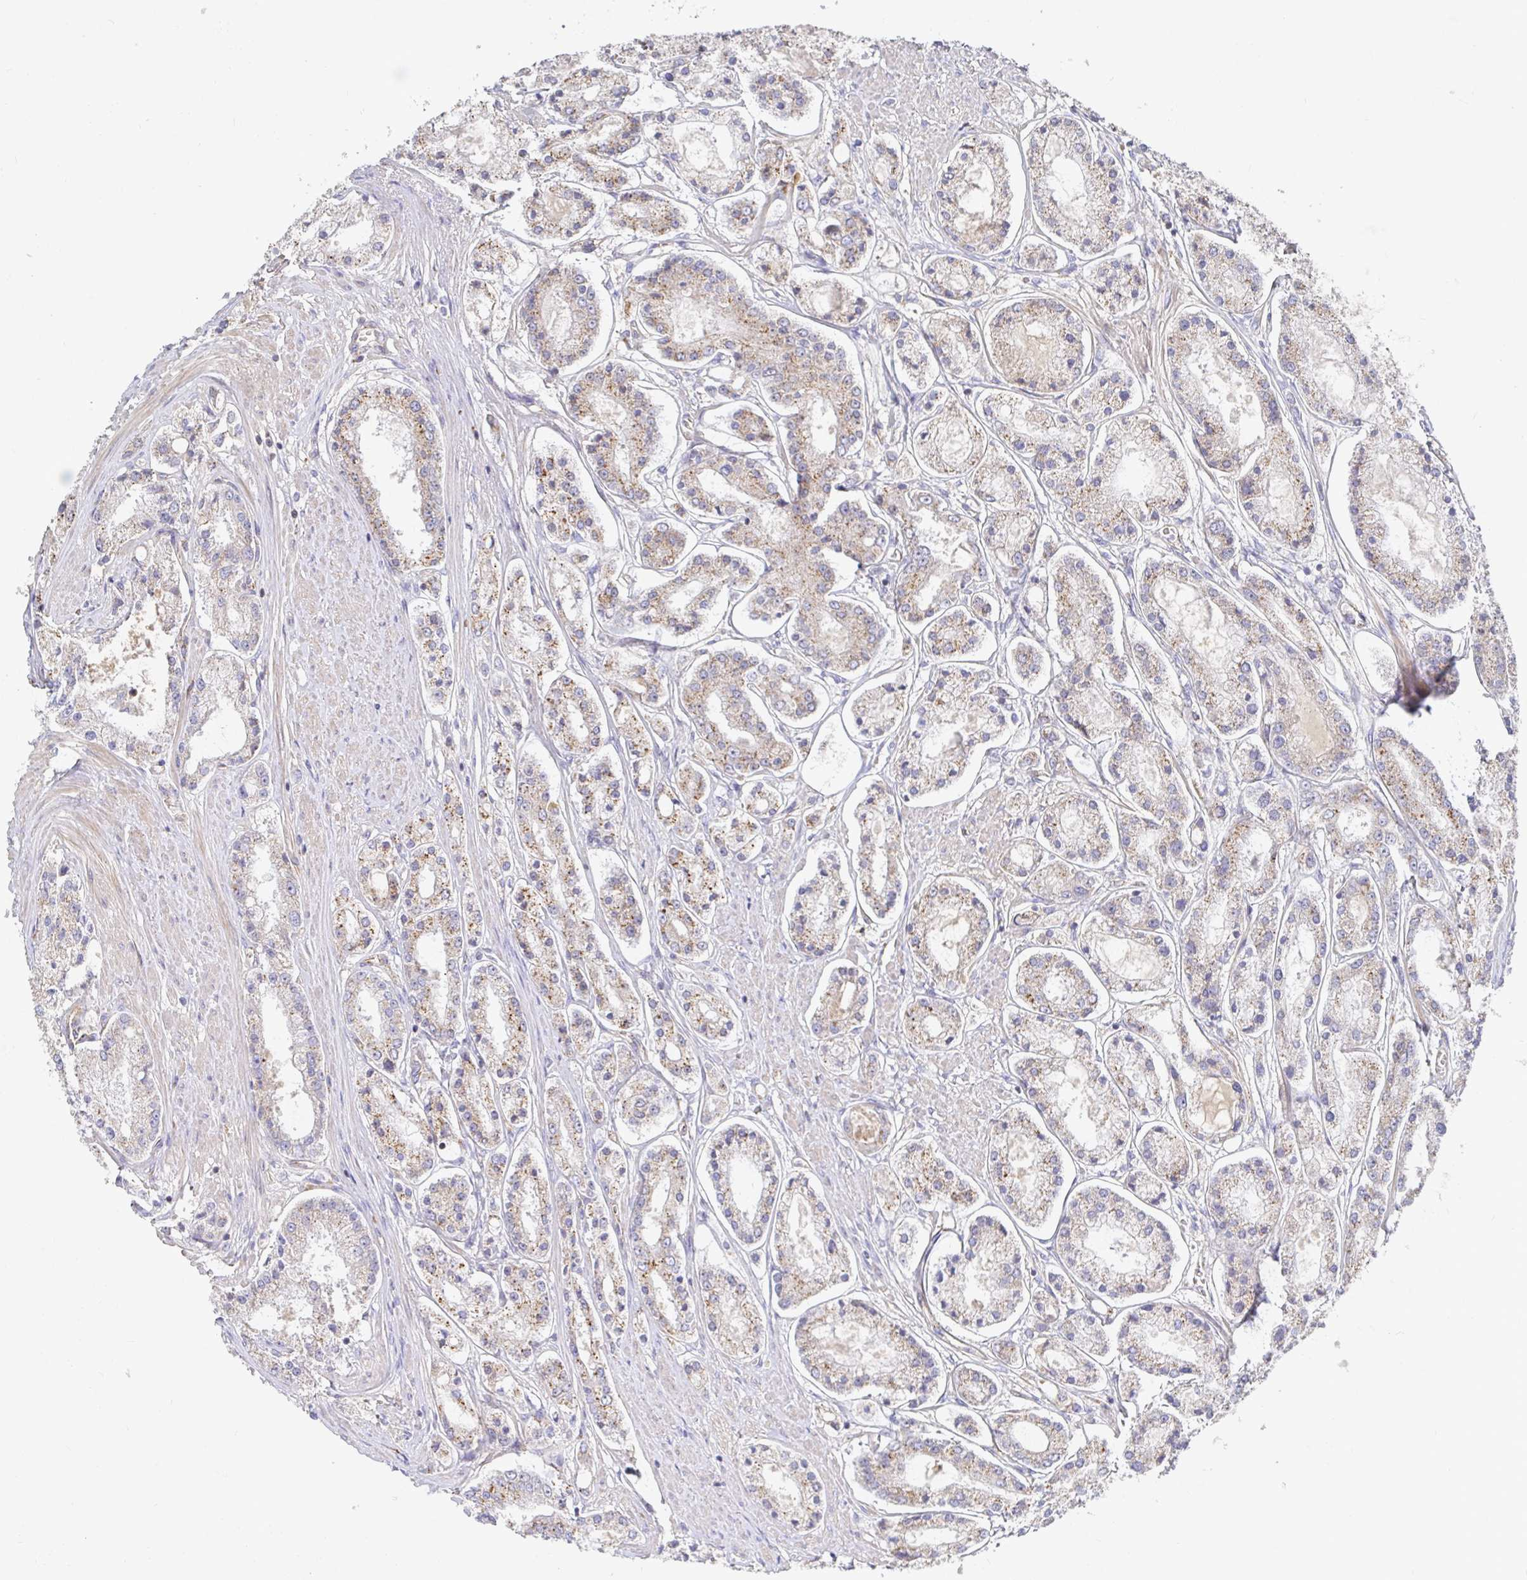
{"staining": {"intensity": "weak", "quantity": "25%-75%", "location": "cytoplasmic/membranous"}, "tissue": "prostate cancer", "cell_type": "Tumor cells", "image_type": "cancer", "snomed": [{"axis": "morphology", "description": "Adenocarcinoma, High grade"}, {"axis": "topography", "description": "Prostate"}], "caption": "Approximately 25%-75% of tumor cells in human prostate cancer (high-grade adenocarcinoma) reveal weak cytoplasmic/membranous protein staining as visualized by brown immunohistochemical staining.", "gene": "IRAK2", "patient": {"sex": "male", "age": 66}}